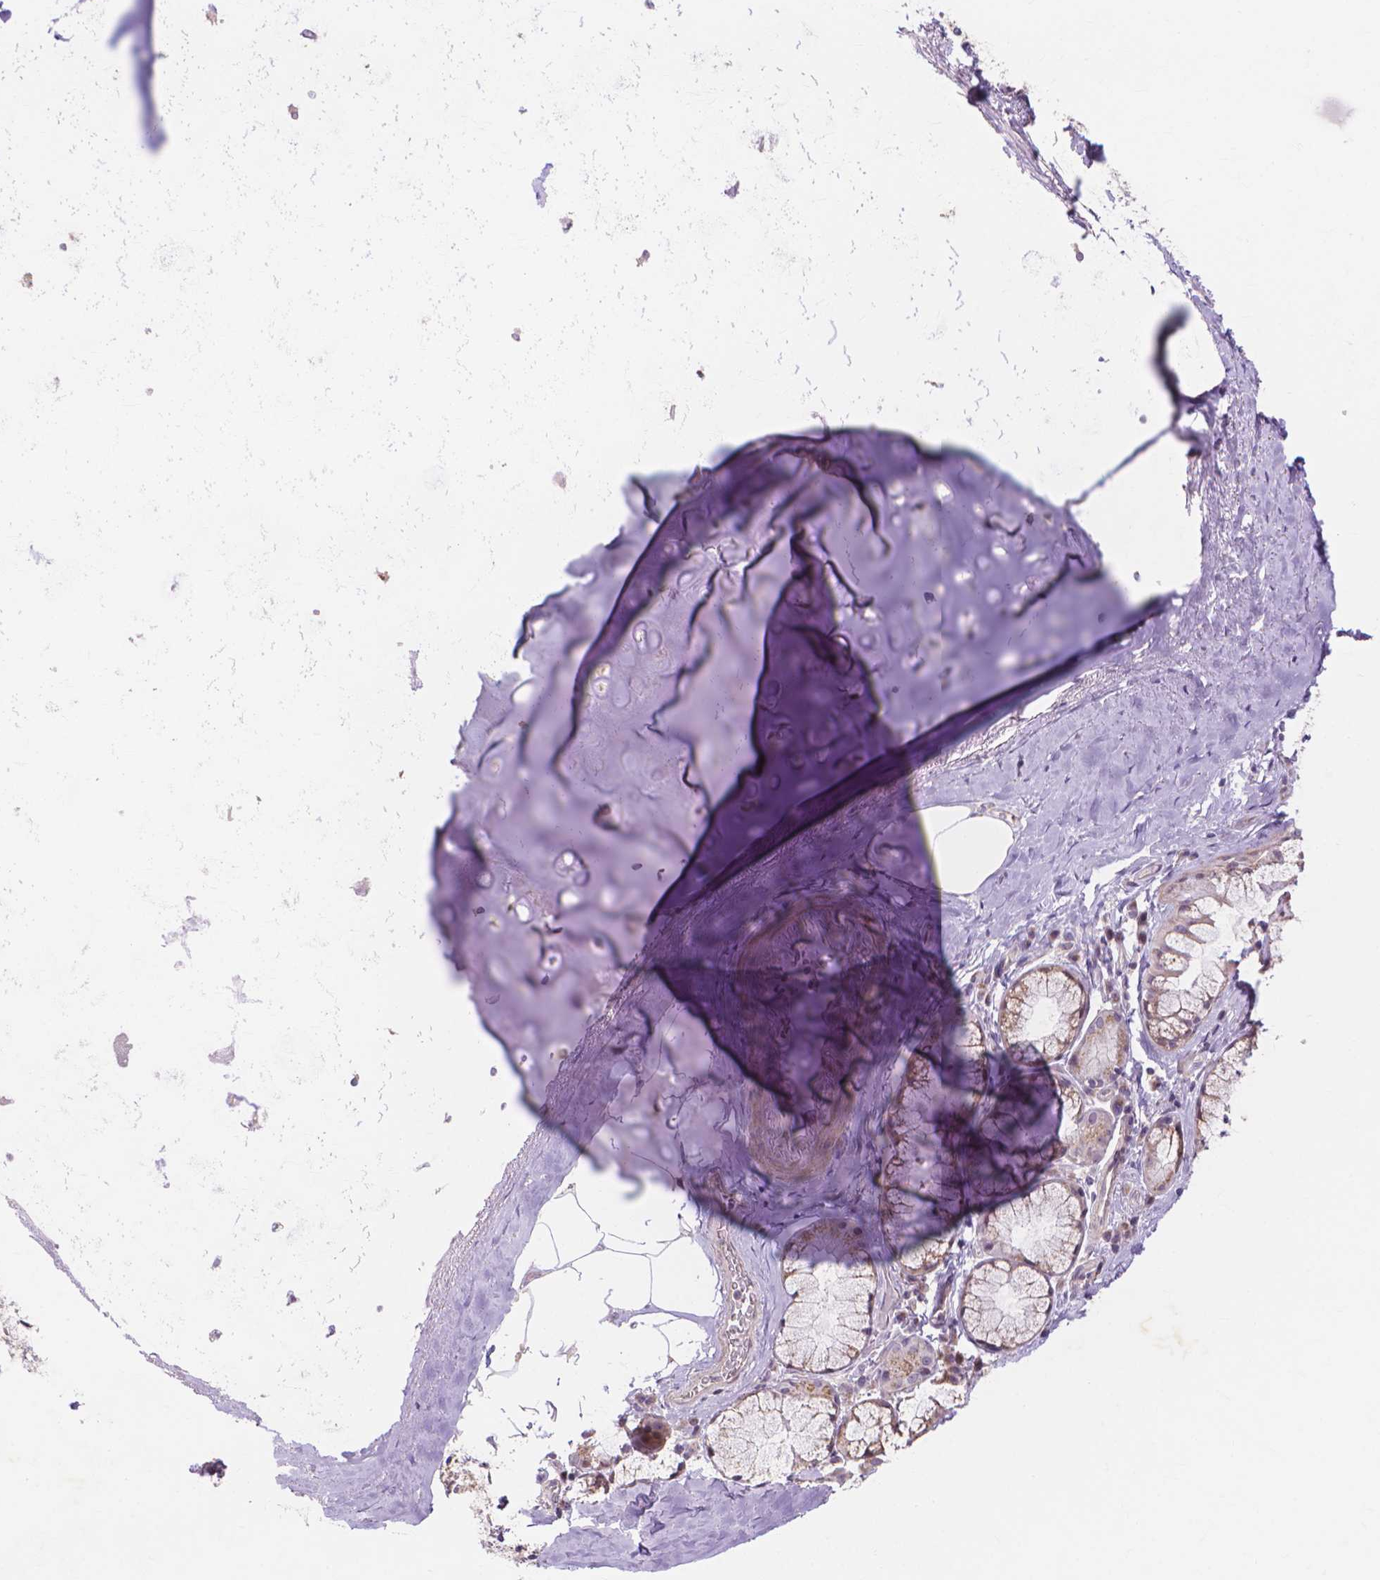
{"staining": {"intensity": "moderate", "quantity": "<25%", "location": "nuclear"}, "tissue": "adipose tissue", "cell_type": "Adipocytes", "image_type": "normal", "snomed": [{"axis": "morphology", "description": "Normal tissue, NOS"}, {"axis": "topography", "description": "Bronchus"}, {"axis": "topography", "description": "Lung"}], "caption": "Immunohistochemical staining of normal adipose tissue exhibits <25% levels of moderate nuclear protein staining in about <25% of adipocytes.", "gene": "PRDM13", "patient": {"sex": "female", "age": 57}}